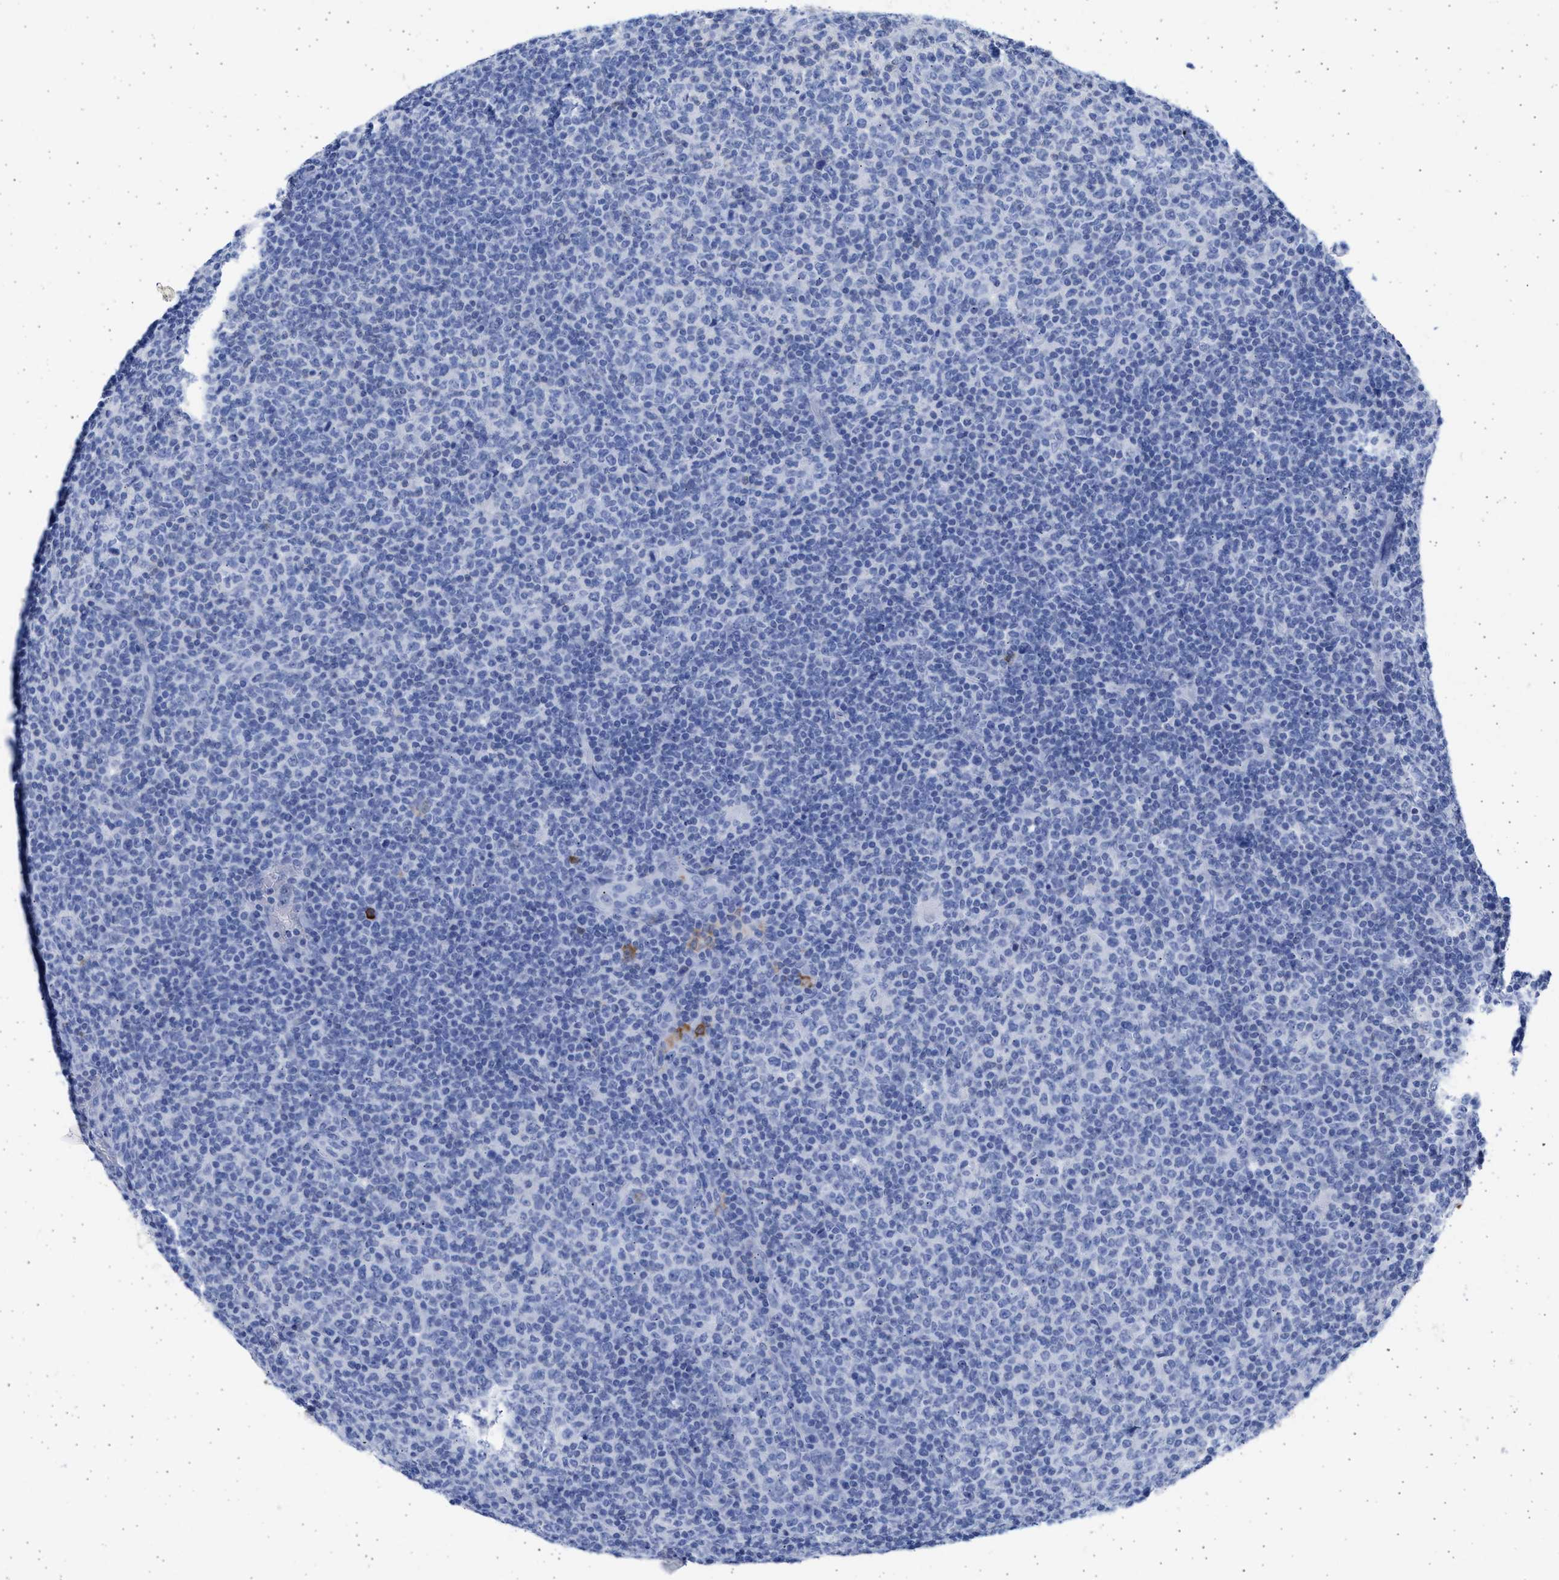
{"staining": {"intensity": "negative", "quantity": "none", "location": "none"}, "tissue": "lymphoma", "cell_type": "Tumor cells", "image_type": "cancer", "snomed": [{"axis": "morphology", "description": "Malignant lymphoma, non-Hodgkin's type, Low grade"}, {"axis": "topography", "description": "Lymph node"}], "caption": "Immunohistochemistry (IHC) image of human lymphoma stained for a protein (brown), which displays no positivity in tumor cells.", "gene": "ALDOC", "patient": {"sex": "male", "age": 70}}